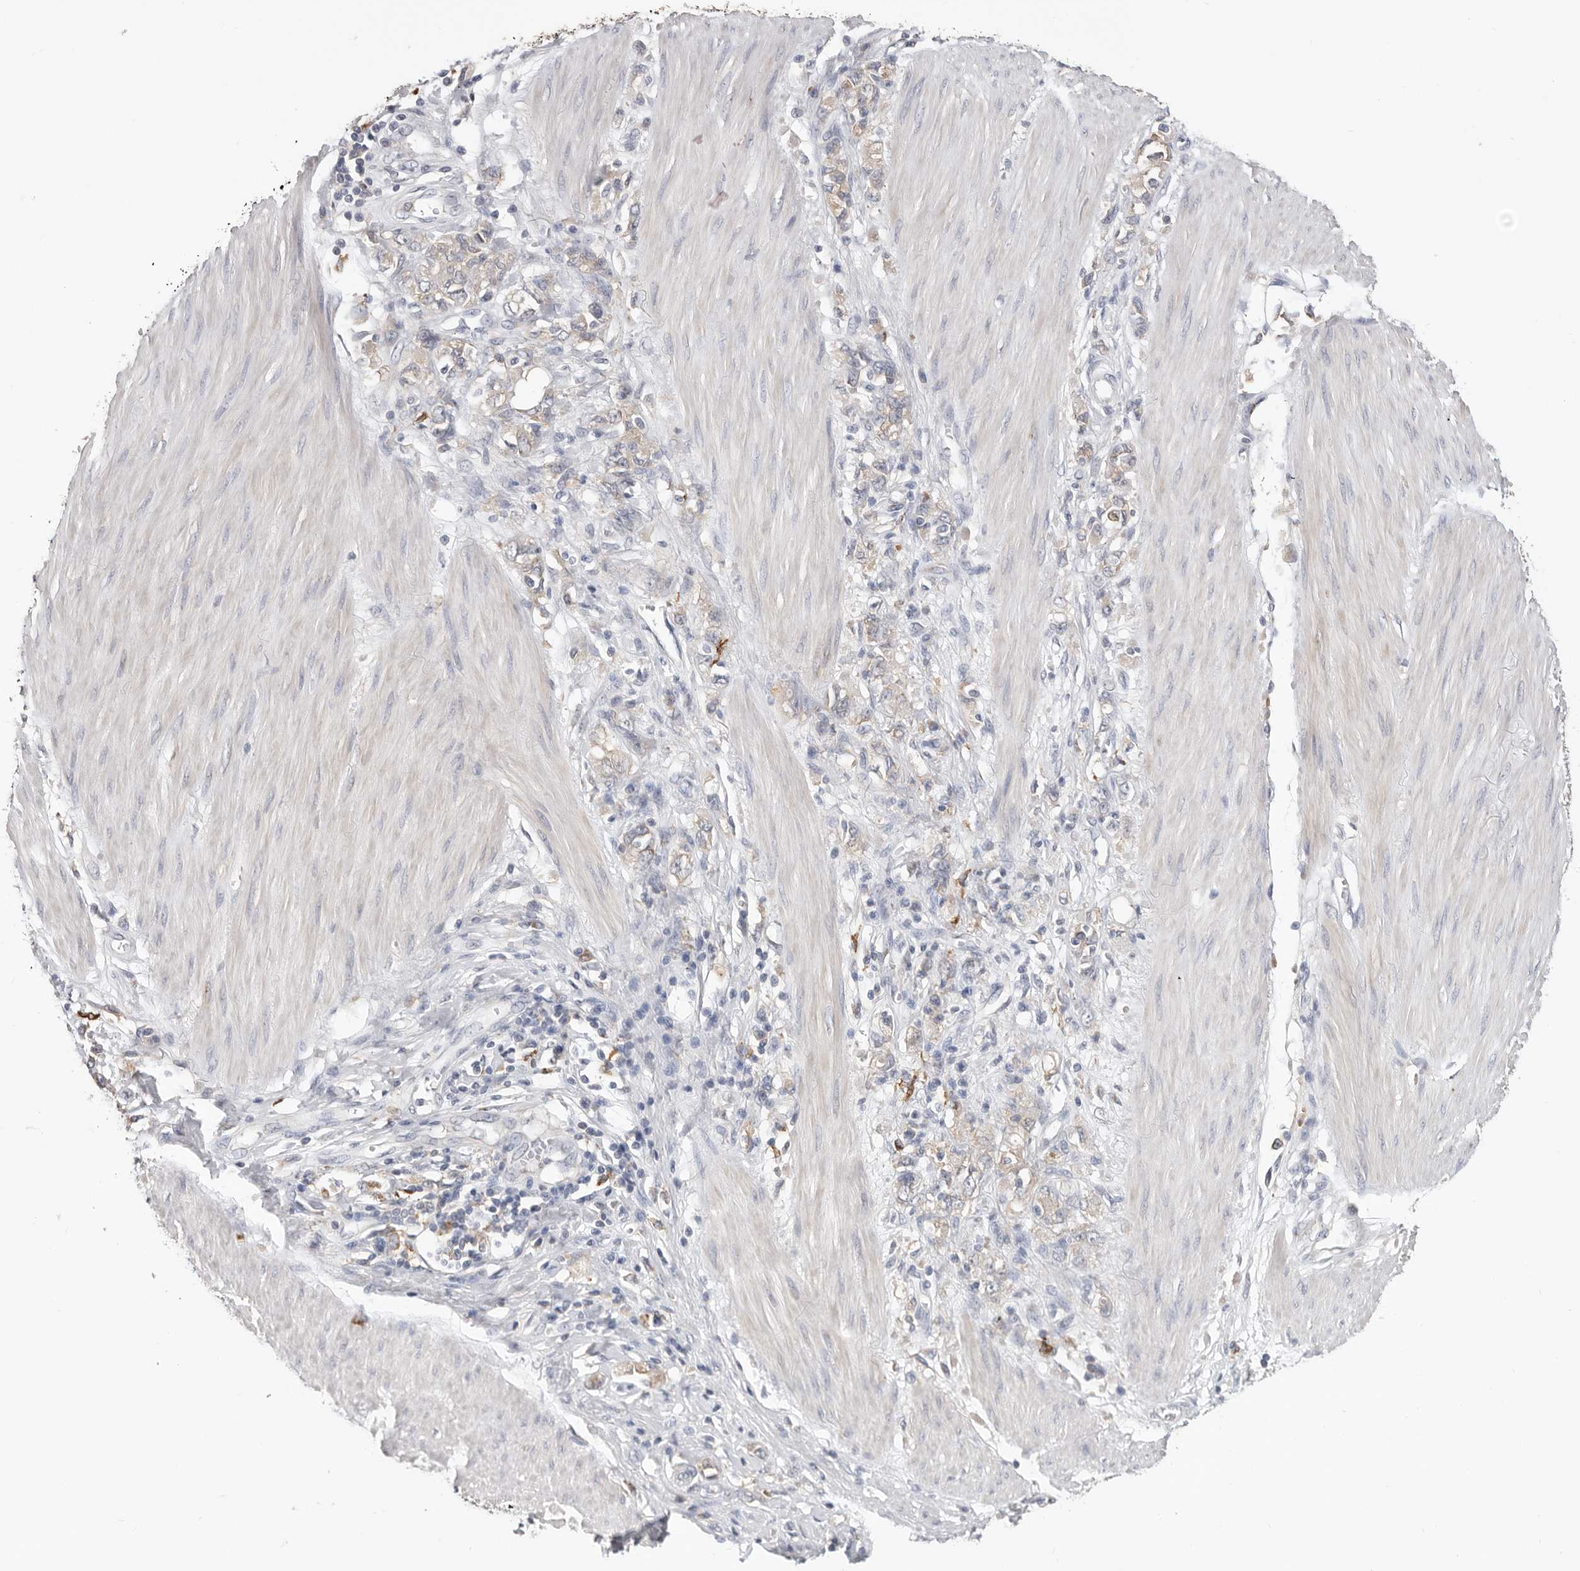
{"staining": {"intensity": "weak", "quantity": "25%-75%", "location": "cytoplasmic/membranous"}, "tissue": "stomach cancer", "cell_type": "Tumor cells", "image_type": "cancer", "snomed": [{"axis": "morphology", "description": "Adenocarcinoma, NOS"}, {"axis": "topography", "description": "Stomach"}], "caption": "Human stomach adenocarcinoma stained with a protein marker displays weak staining in tumor cells.", "gene": "TFRC", "patient": {"sex": "female", "age": 76}}